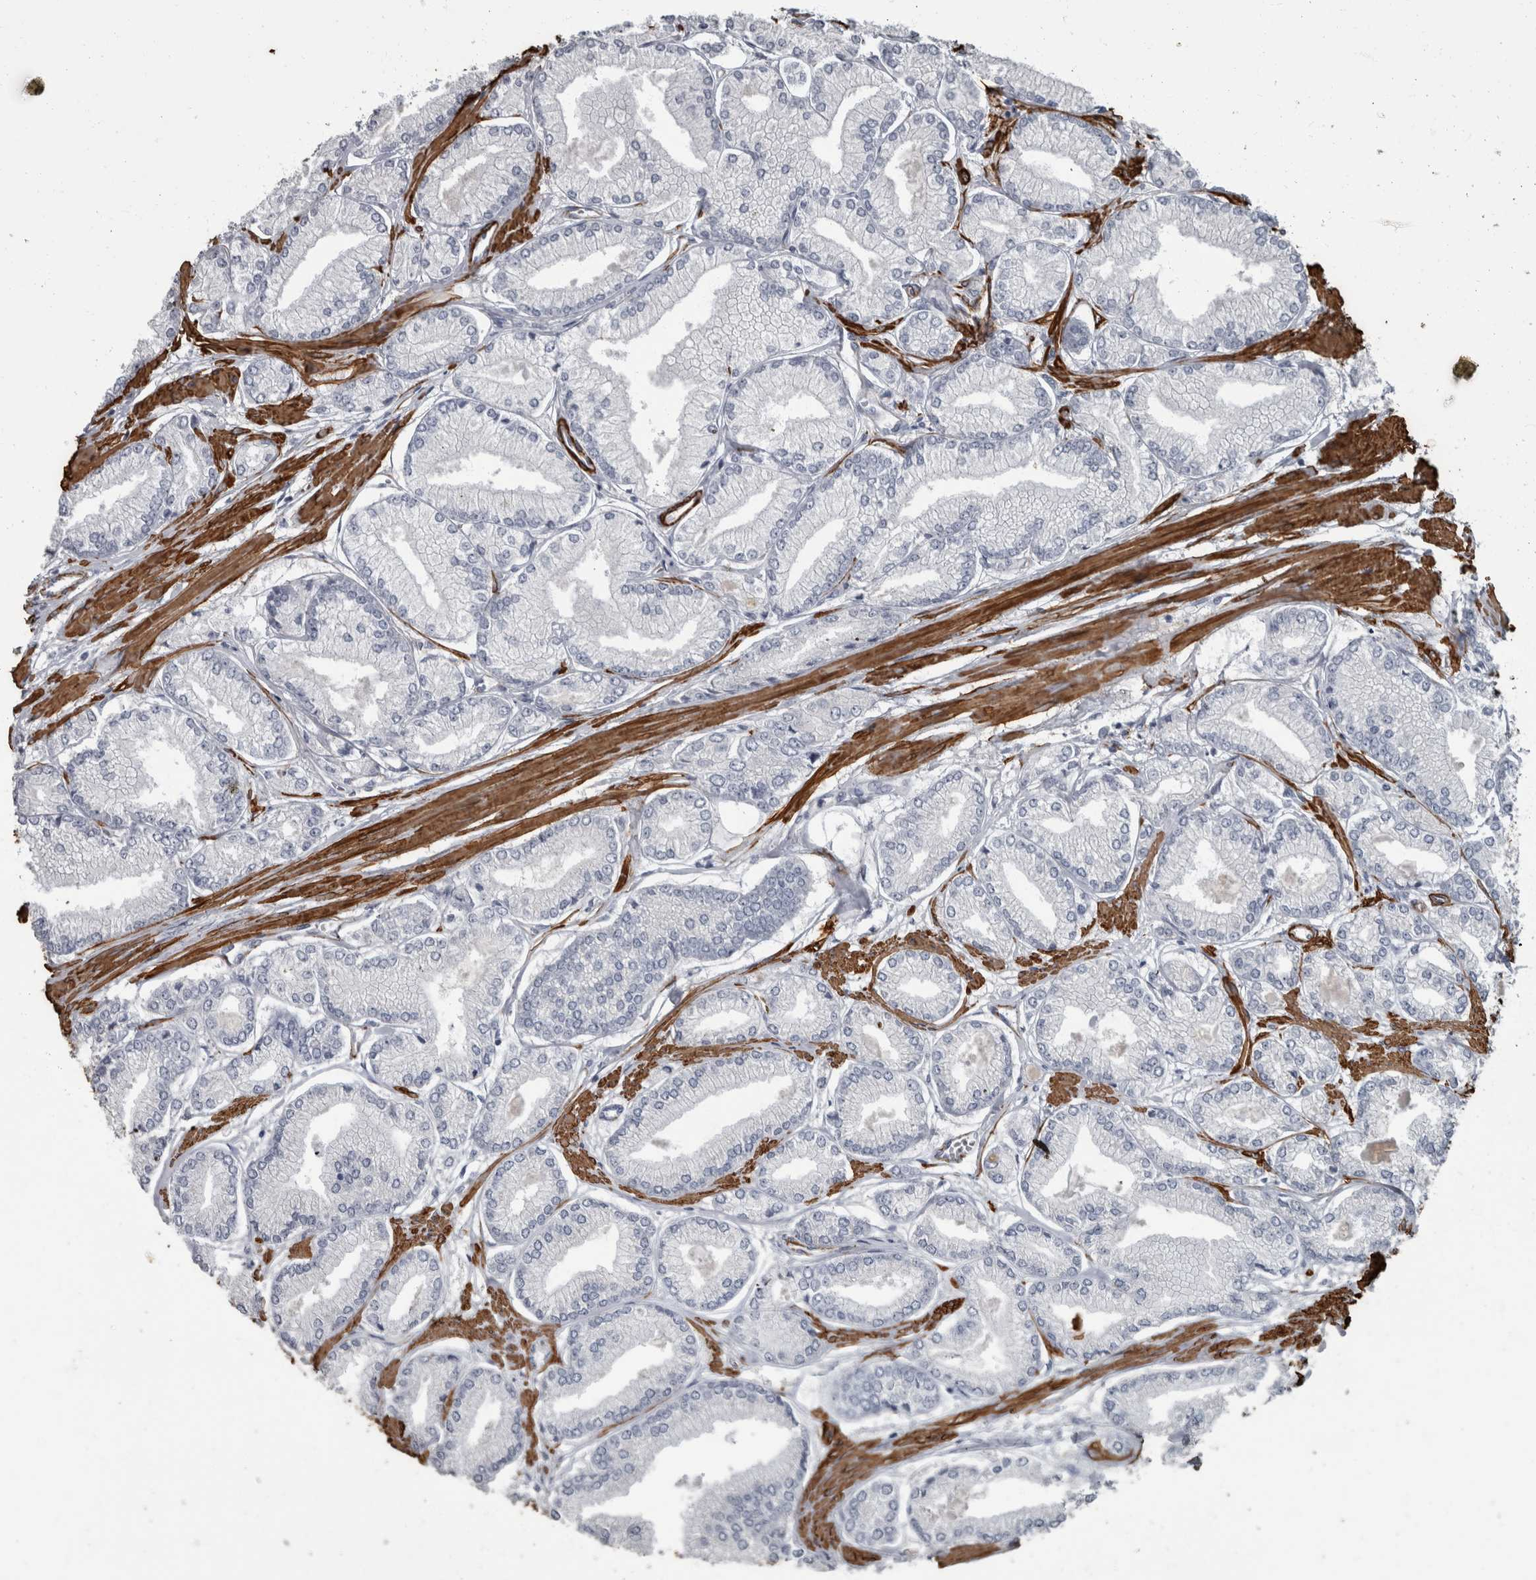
{"staining": {"intensity": "negative", "quantity": "none", "location": "none"}, "tissue": "prostate cancer", "cell_type": "Tumor cells", "image_type": "cancer", "snomed": [{"axis": "morphology", "description": "Adenocarcinoma, Low grade"}, {"axis": "topography", "description": "Prostate"}], "caption": "High magnification brightfield microscopy of adenocarcinoma (low-grade) (prostate) stained with DAB (3,3'-diaminobenzidine) (brown) and counterstained with hematoxylin (blue): tumor cells show no significant positivity. The staining was performed using DAB to visualize the protein expression in brown, while the nuclei were stained in blue with hematoxylin (Magnification: 20x).", "gene": "MASTL", "patient": {"sex": "male", "age": 52}}